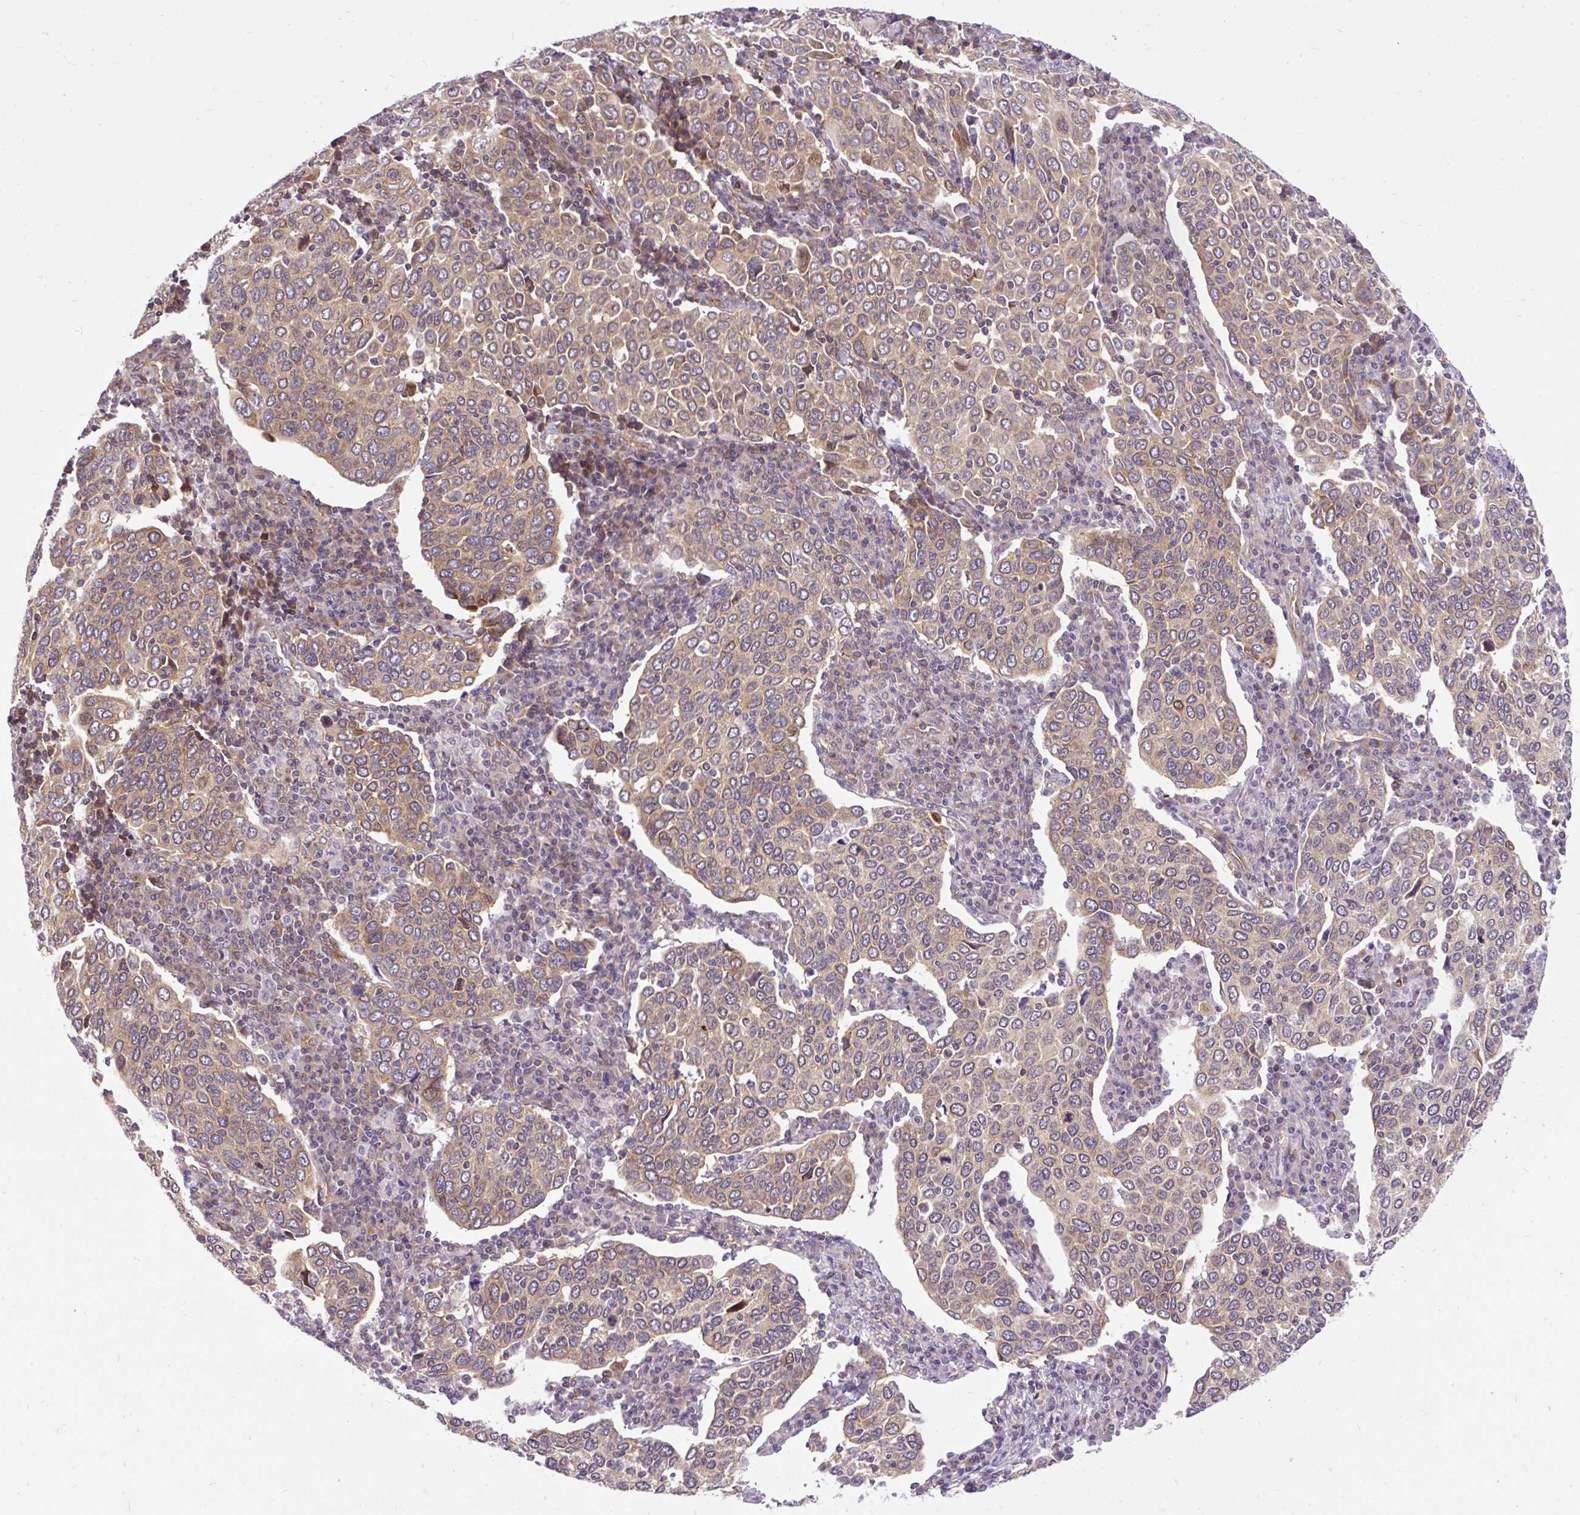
{"staining": {"intensity": "weak", "quantity": "25%-75%", "location": "cytoplasmic/membranous"}, "tissue": "cervical cancer", "cell_type": "Tumor cells", "image_type": "cancer", "snomed": [{"axis": "morphology", "description": "Squamous cell carcinoma, NOS"}, {"axis": "topography", "description": "Cervix"}], "caption": "Immunohistochemical staining of squamous cell carcinoma (cervical) reveals weak cytoplasmic/membranous protein expression in about 25%-75% of tumor cells.", "gene": "TRIM17", "patient": {"sex": "female", "age": 40}}